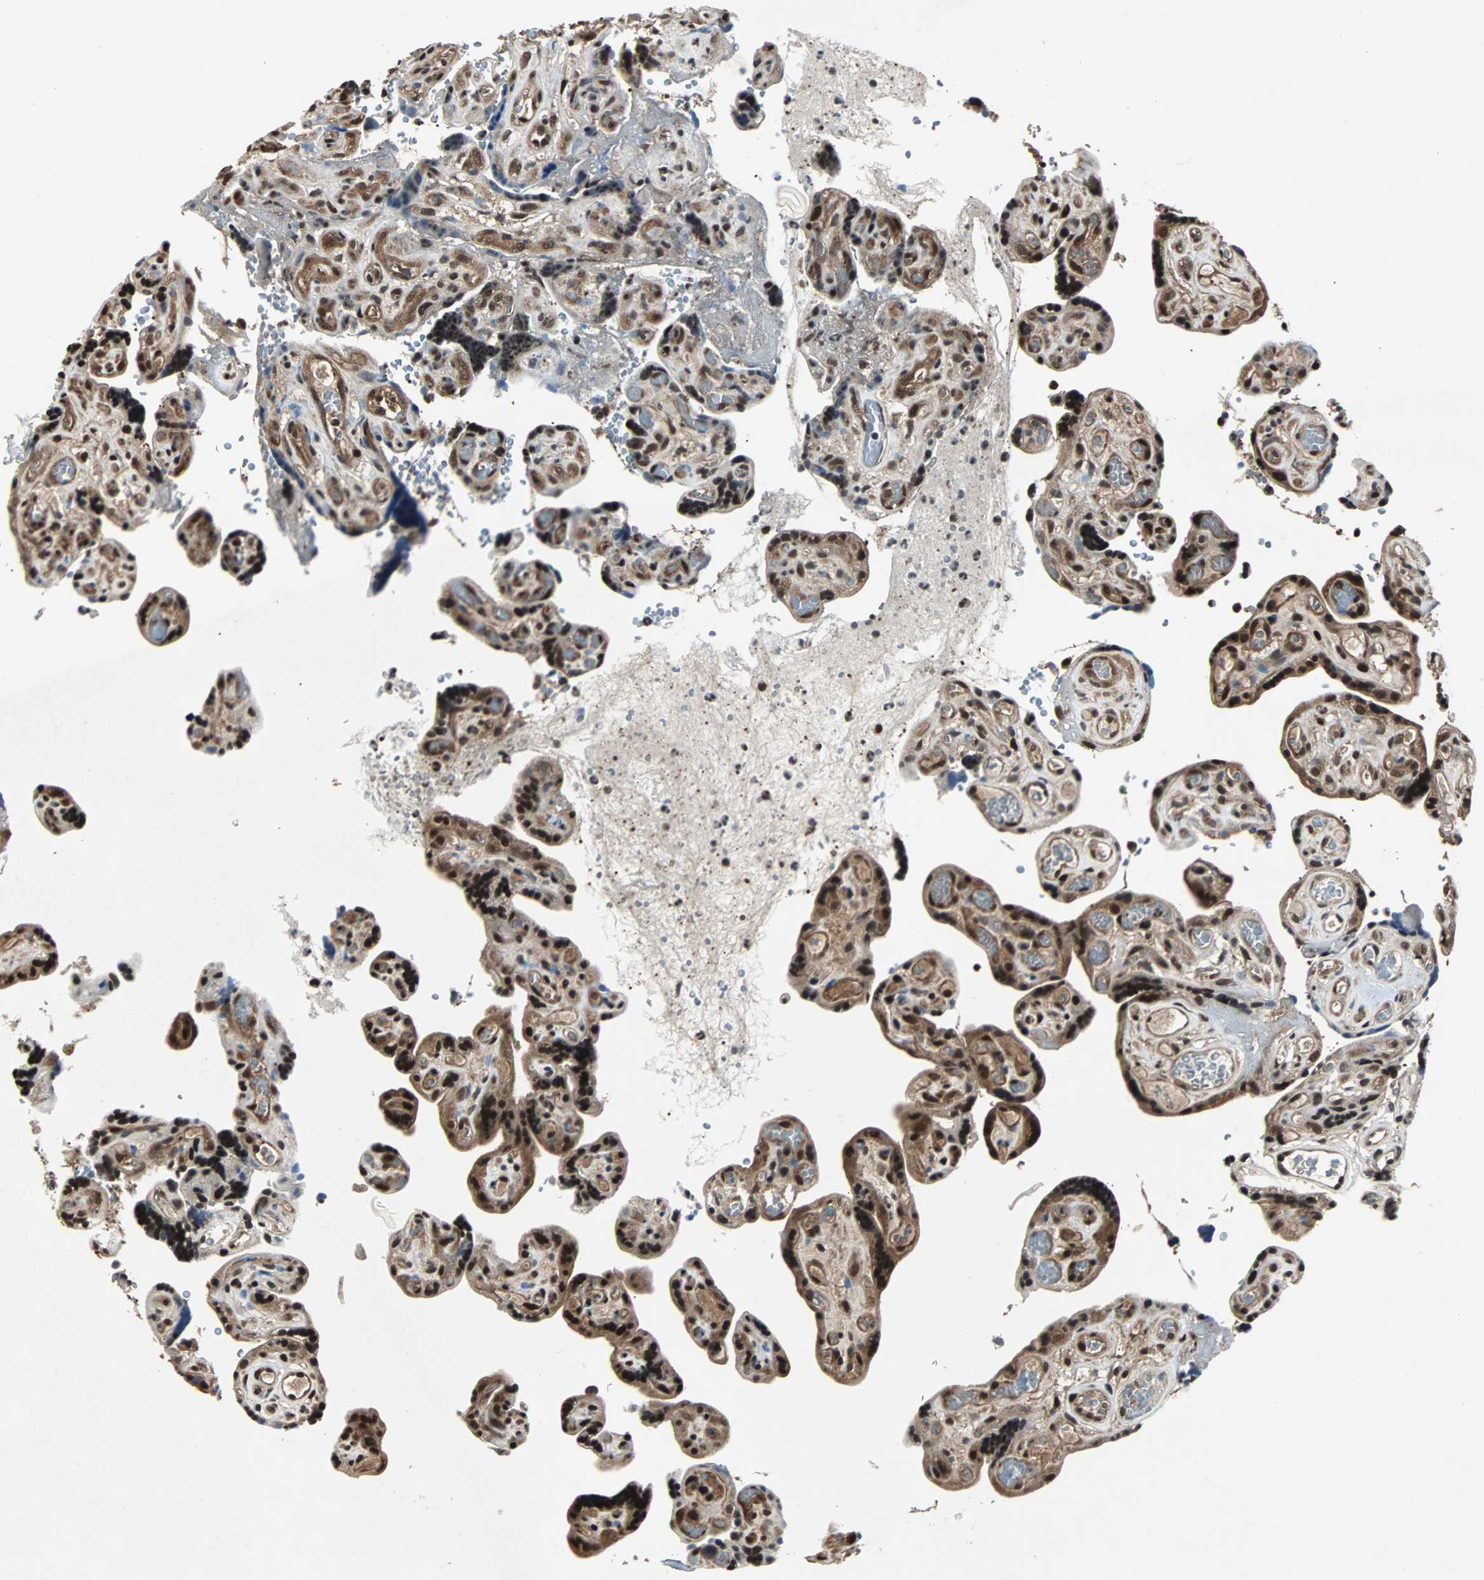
{"staining": {"intensity": "strong", "quantity": ">75%", "location": "cytoplasmic/membranous,nuclear"}, "tissue": "placenta", "cell_type": "Decidual cells", "image_type": "normal", "snomed": [{"axis": "morphology", "description": "Normal tissue, NOS"}, {"axis": "topography", "description": "Placenta"}], "caption": "Immunohistochemical staining of benign placenta displays >75% levels of strong cytoplasmic/membranous,nuclear protein positivity in about >75% of decidual cells. (Stains: DAB (3,3'-diaminobenzidine) in brown, nuclei in blue, Microscopy: brightfield microscopy at high magnification).", "gene": "ACLY", "patient": {"sex": "female", "age": 30}}